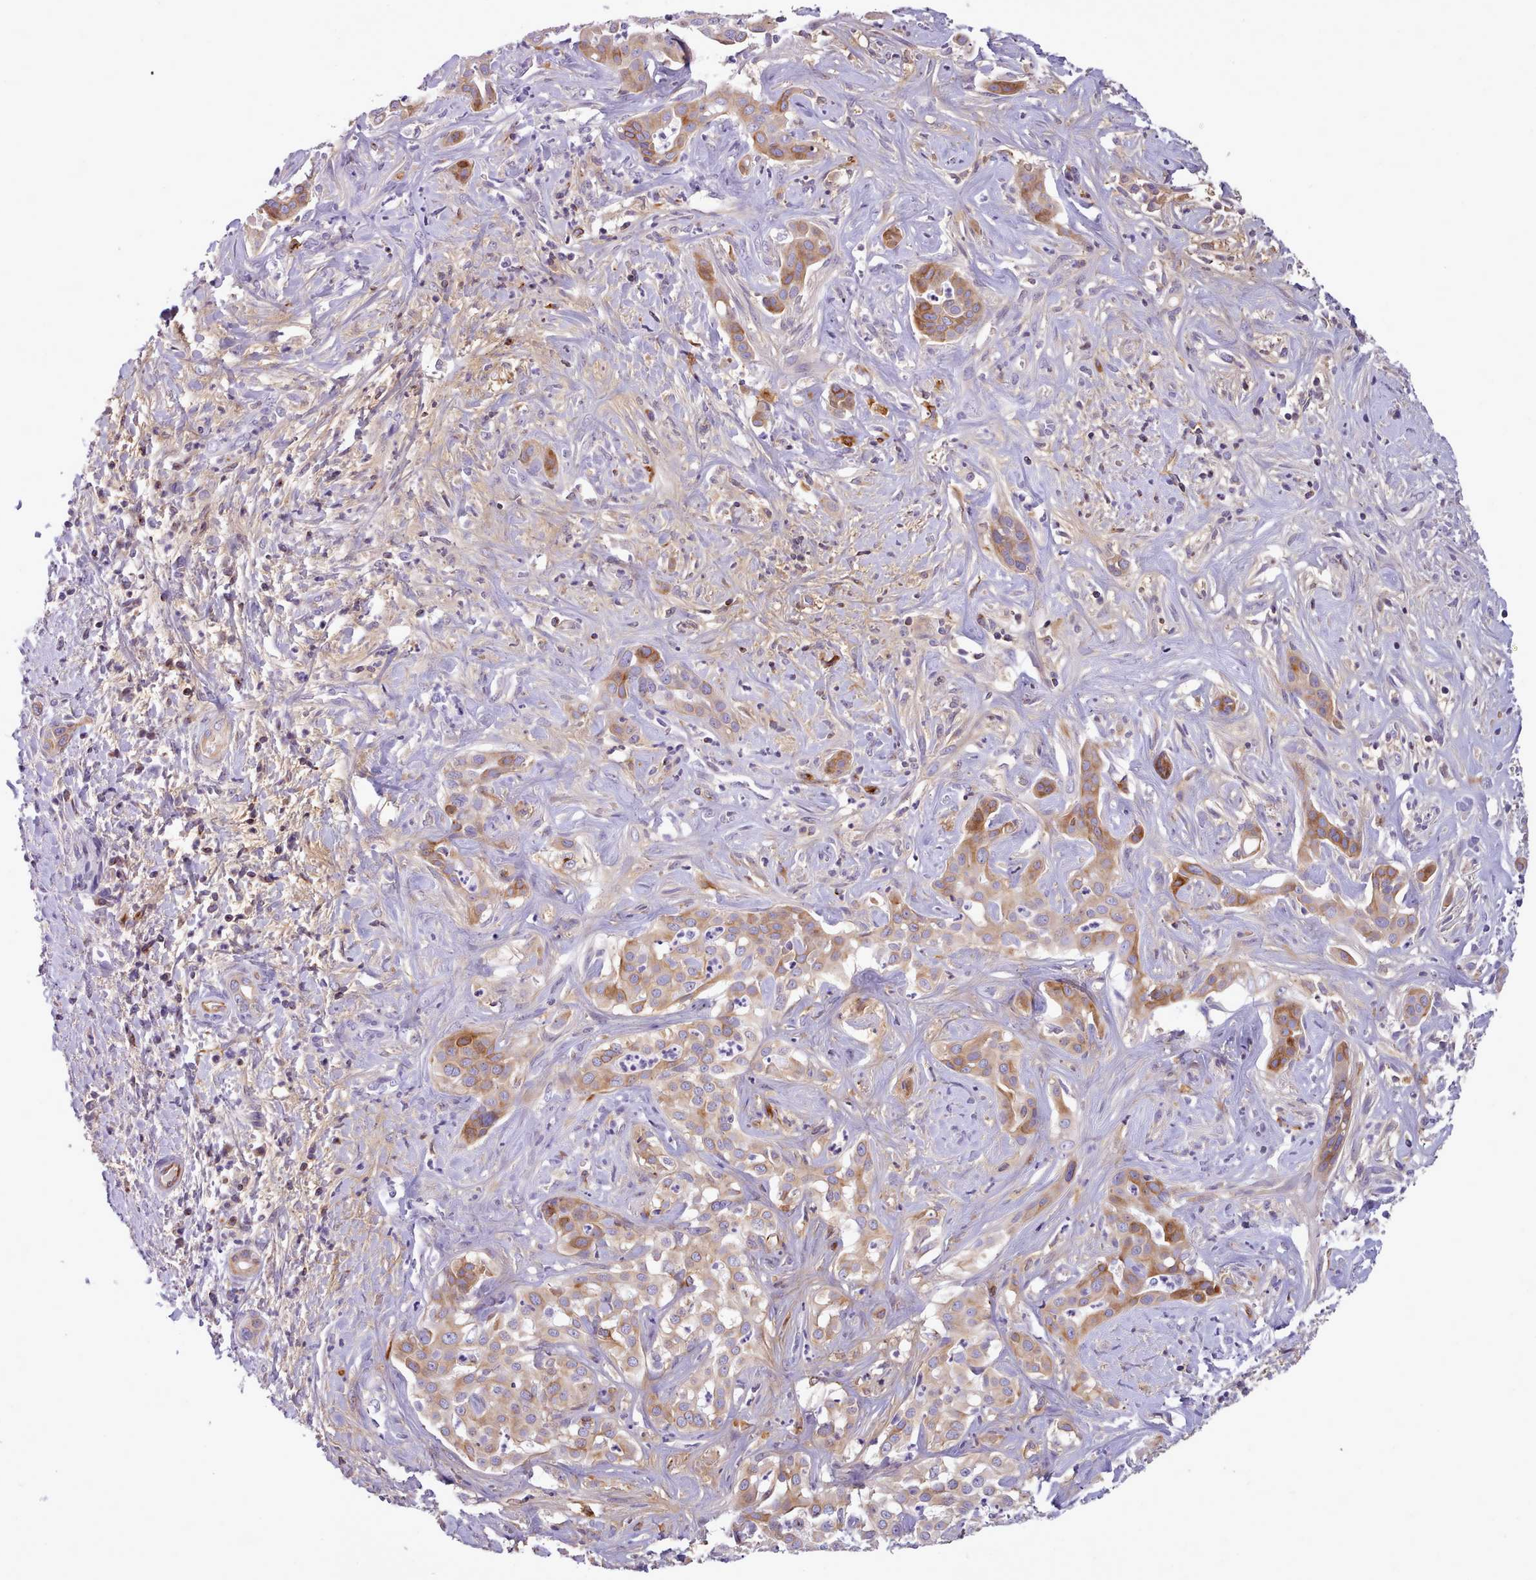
{"staining": {"intensity": "moderate", "quantity": "25%-75%", "location": "cytoplasmic/membranous"}, "tissue": "liver cancer", "cell_type": "Tumor cells", "image_type": "cancer", "snomed": [{"axis": "morphology", "description": "Cholangiocarcinoma"}, {"axis": "topography", "description": "Liver"}], "caption": "Brown immunohistochemical staining in liver cancer reveals moderate cytoplasmic/membranous expression in approximately 25%-75% of tumor cells.", "gene": "CYP2A13", "patient": {"sex": "male", "age": 67}}